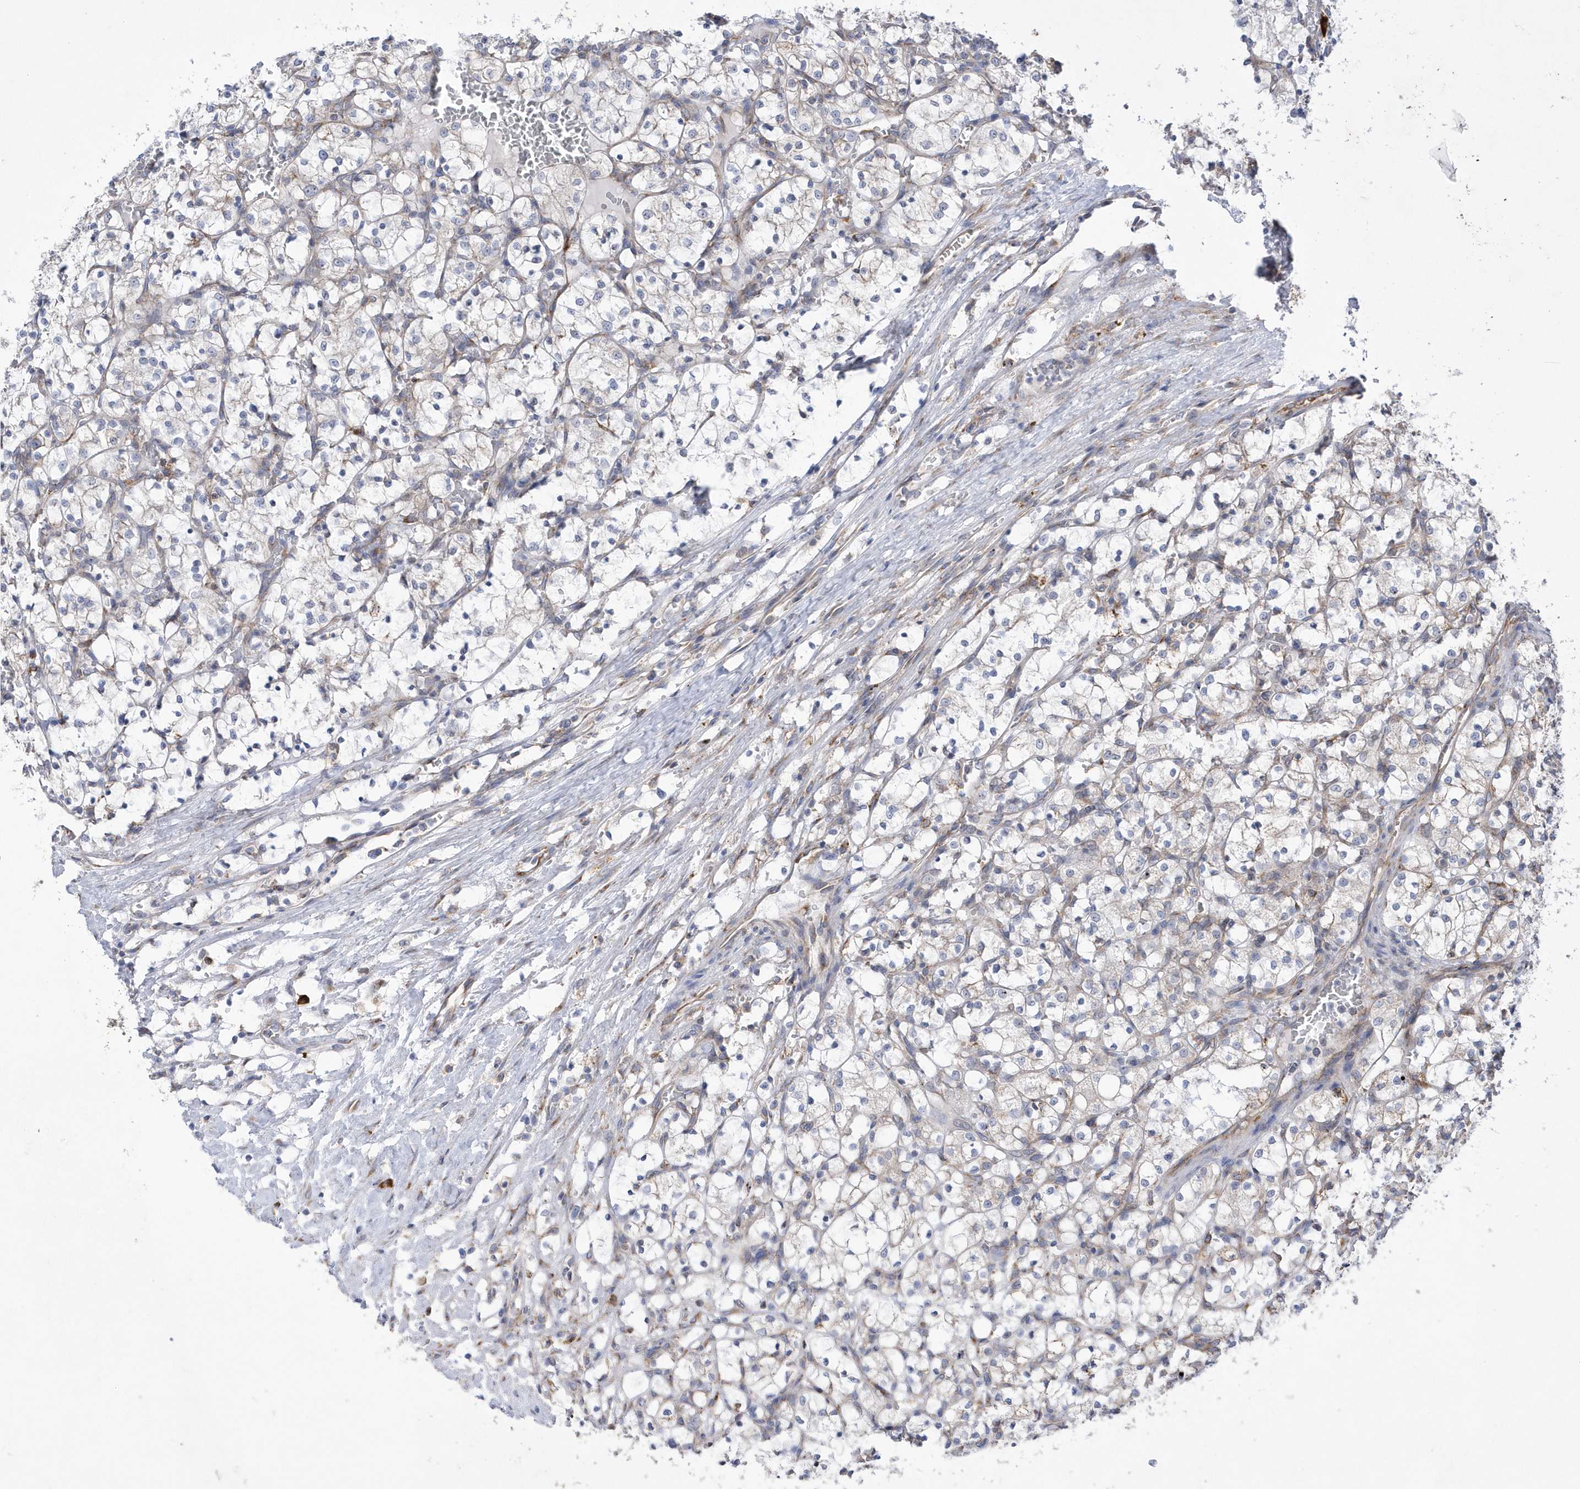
{"staining": {"intensity": "negative", "quantity": "none", "location": "none"}, "tissue": "renal cancer", "cell_type": "Tumor cells", "image_type": "cancer", "snomed": [{"axis": "morphology", "description": "Adenocarcinoma, NOS"}, {"axis": "topography", "description": "Kidney"}], "caption": "Immunohistochemical staining of human renal adenocarcinoma reveals no significant expression in tumor cells.", "gene": "MED31", "patient": {"sex": "female", "age": 69}}